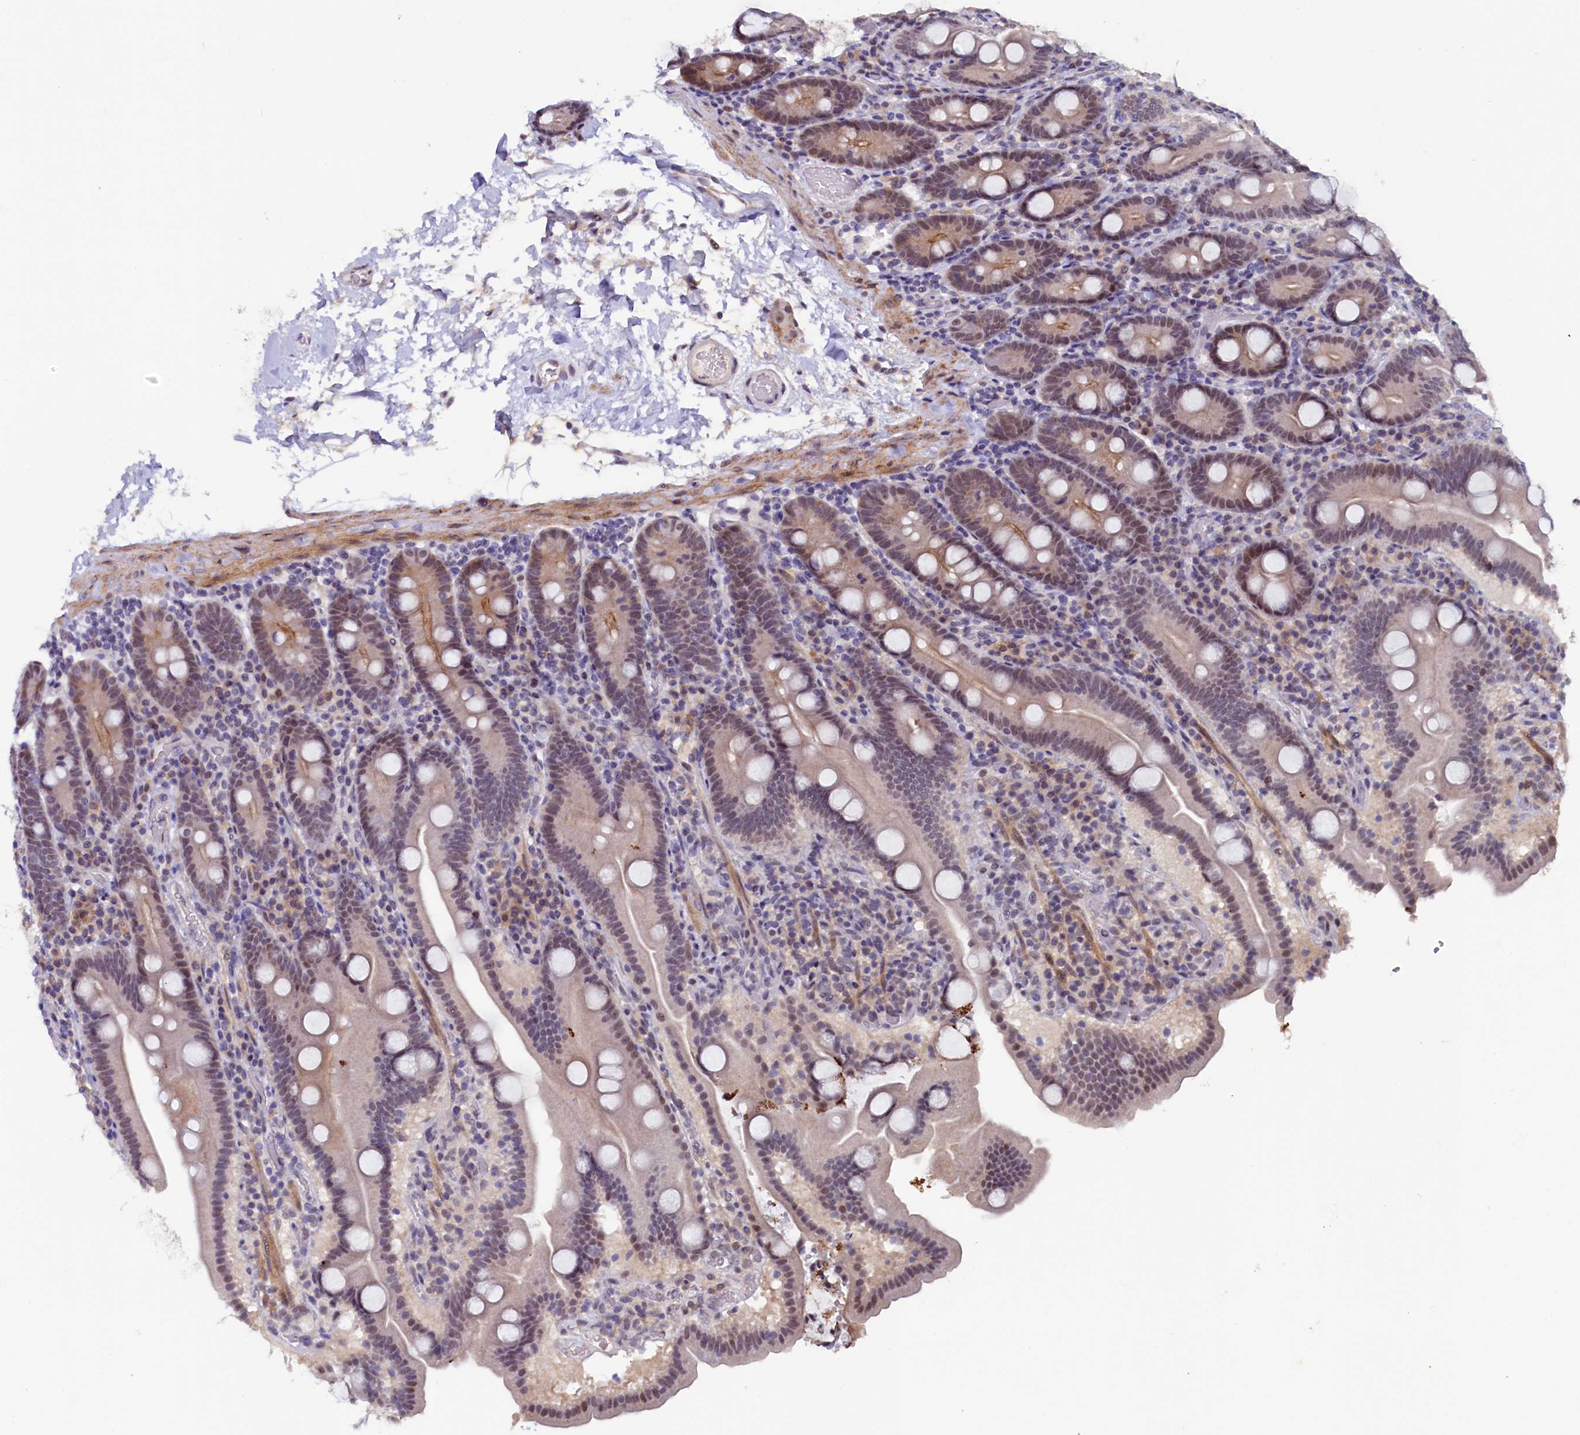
{"staining": {"intensity": "weak", "quantity": "25%-75%", "location": "nuclear"}, "tissue": "duodenum", "cell_type": "Glandular cells", "image_type": "normal", "snomed": [{"axis": "morphology", "description": "Normal tissue, NOS"}, {"axis": "topography", "description": "Duodenum"}], "caption": "Glandular cells display weak nuclear positivity in approximately 25%-75% of cells in normal duodenum.", "gene": "PACSIN3", "patient": {"sex": "male", "age": 55}}